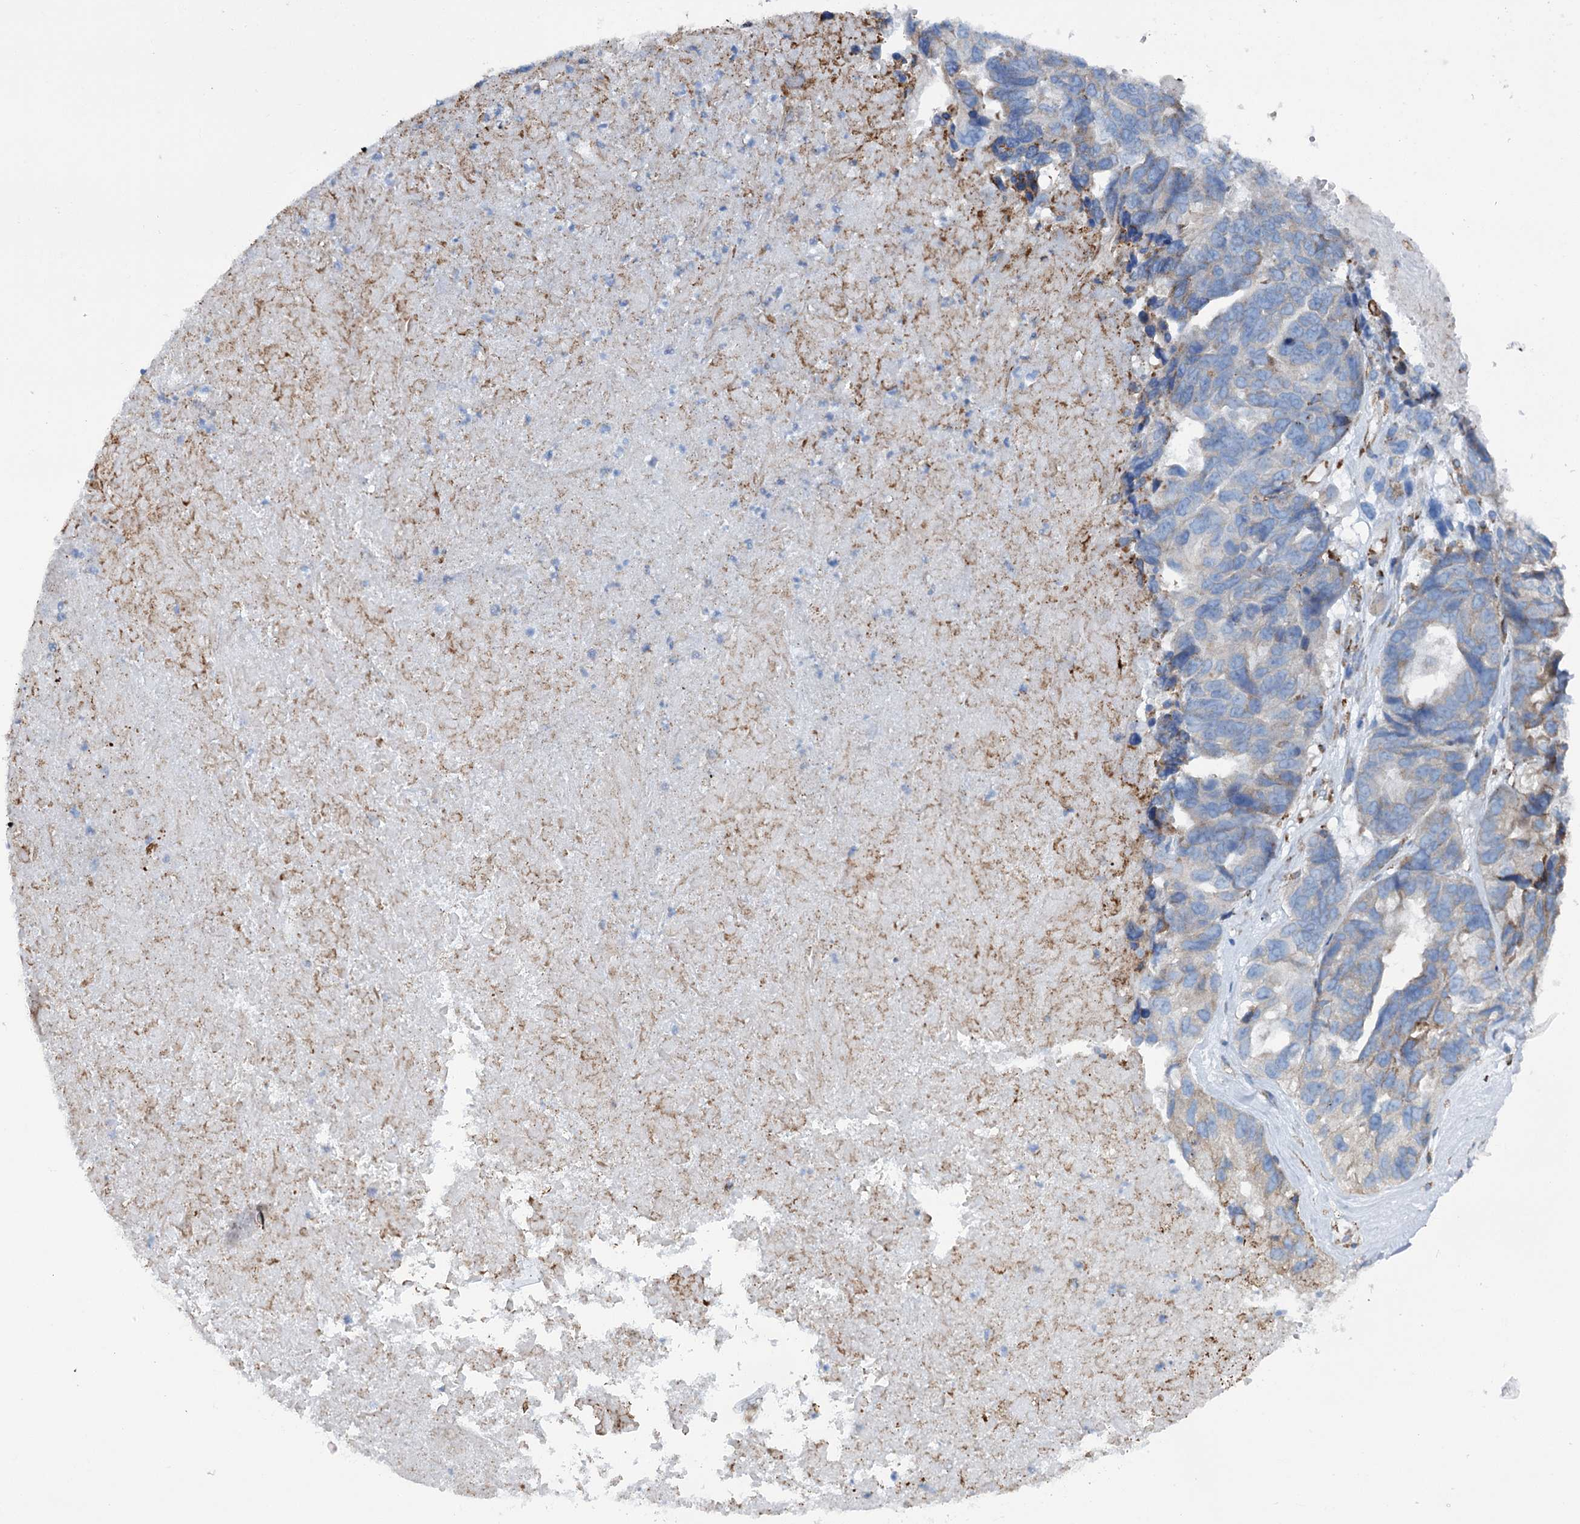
{"staining": {"intensity": "weak", "quantity": "<25%", "location": "cytoplasmic/membranous"}, "tissue": "ovarian cancer", "cell_type": "Tumor cells", "image_type": "cancer", "snomed": [{"axis": "morphology", "description": "Cystadenocarcinoma, serous, NOS"}, {"axis": "topography", "description": "Ovary"}], "caption": "There is no significant staining in tumor cells of ovarian cancer (serous cystadenocarcinoma).", "gene": "SHE", "patient": {"sex": "female", "age": 79}}